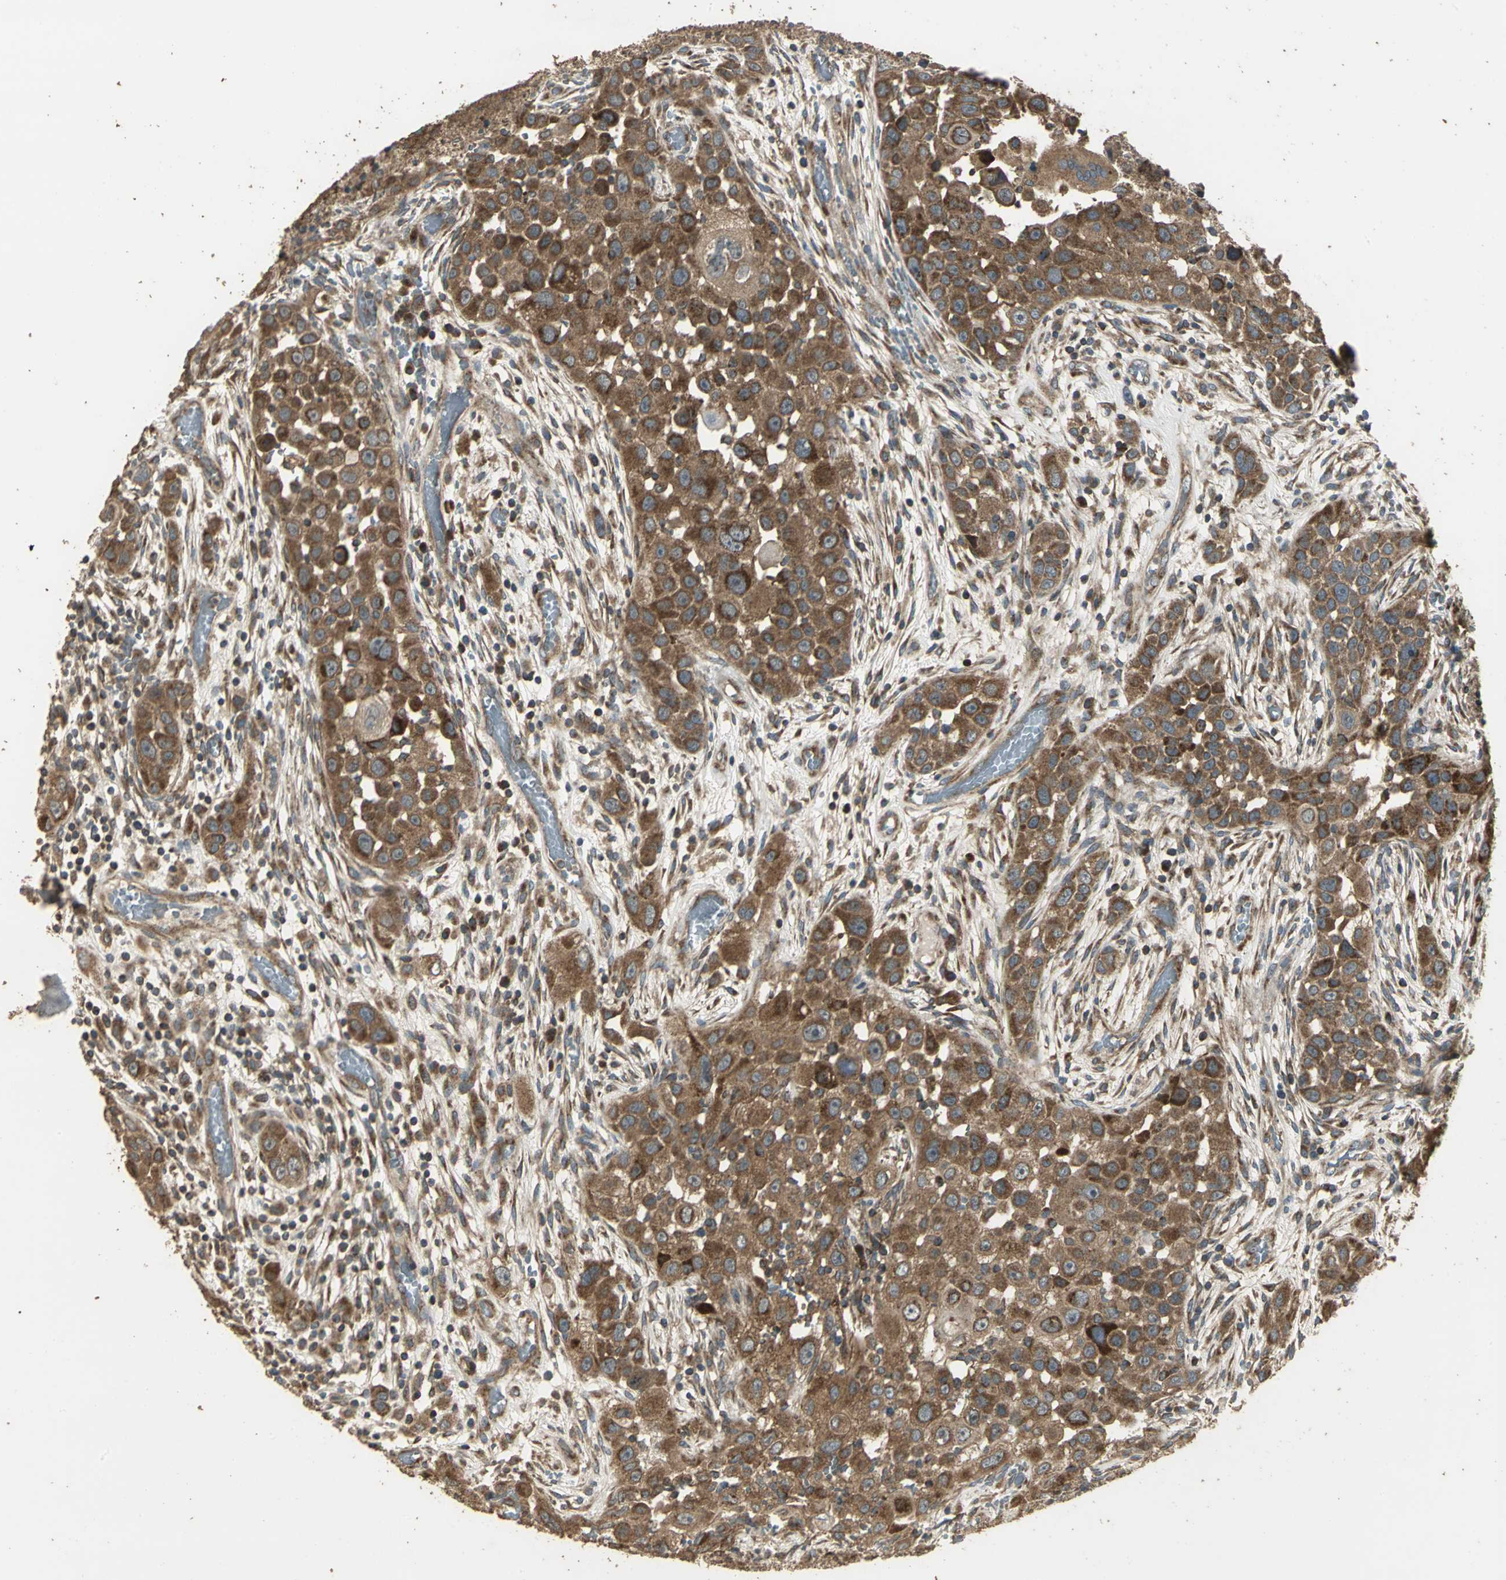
{"staining": {"intensity": "strong", "quantity": ">75%", "location": "cytoplasmic/membranous"}, "tissue": "head and neck cancer", "cell_type": "Tumor cells", "image_type": "cancer", "snomed": [{"axis": "morphology", "description": "Carcinoma, NOS"}, {"axis": "topography", "description": "Head-Neck"}], "caption": "Immunohistochemical staining of human carcinoma (head and neck) displays high levels of strong cytoplasmic/membranous staining in approximately >75% of tumor cells.", "gene": "KANK1", "patient": {"sex": "male", "age": 87}}